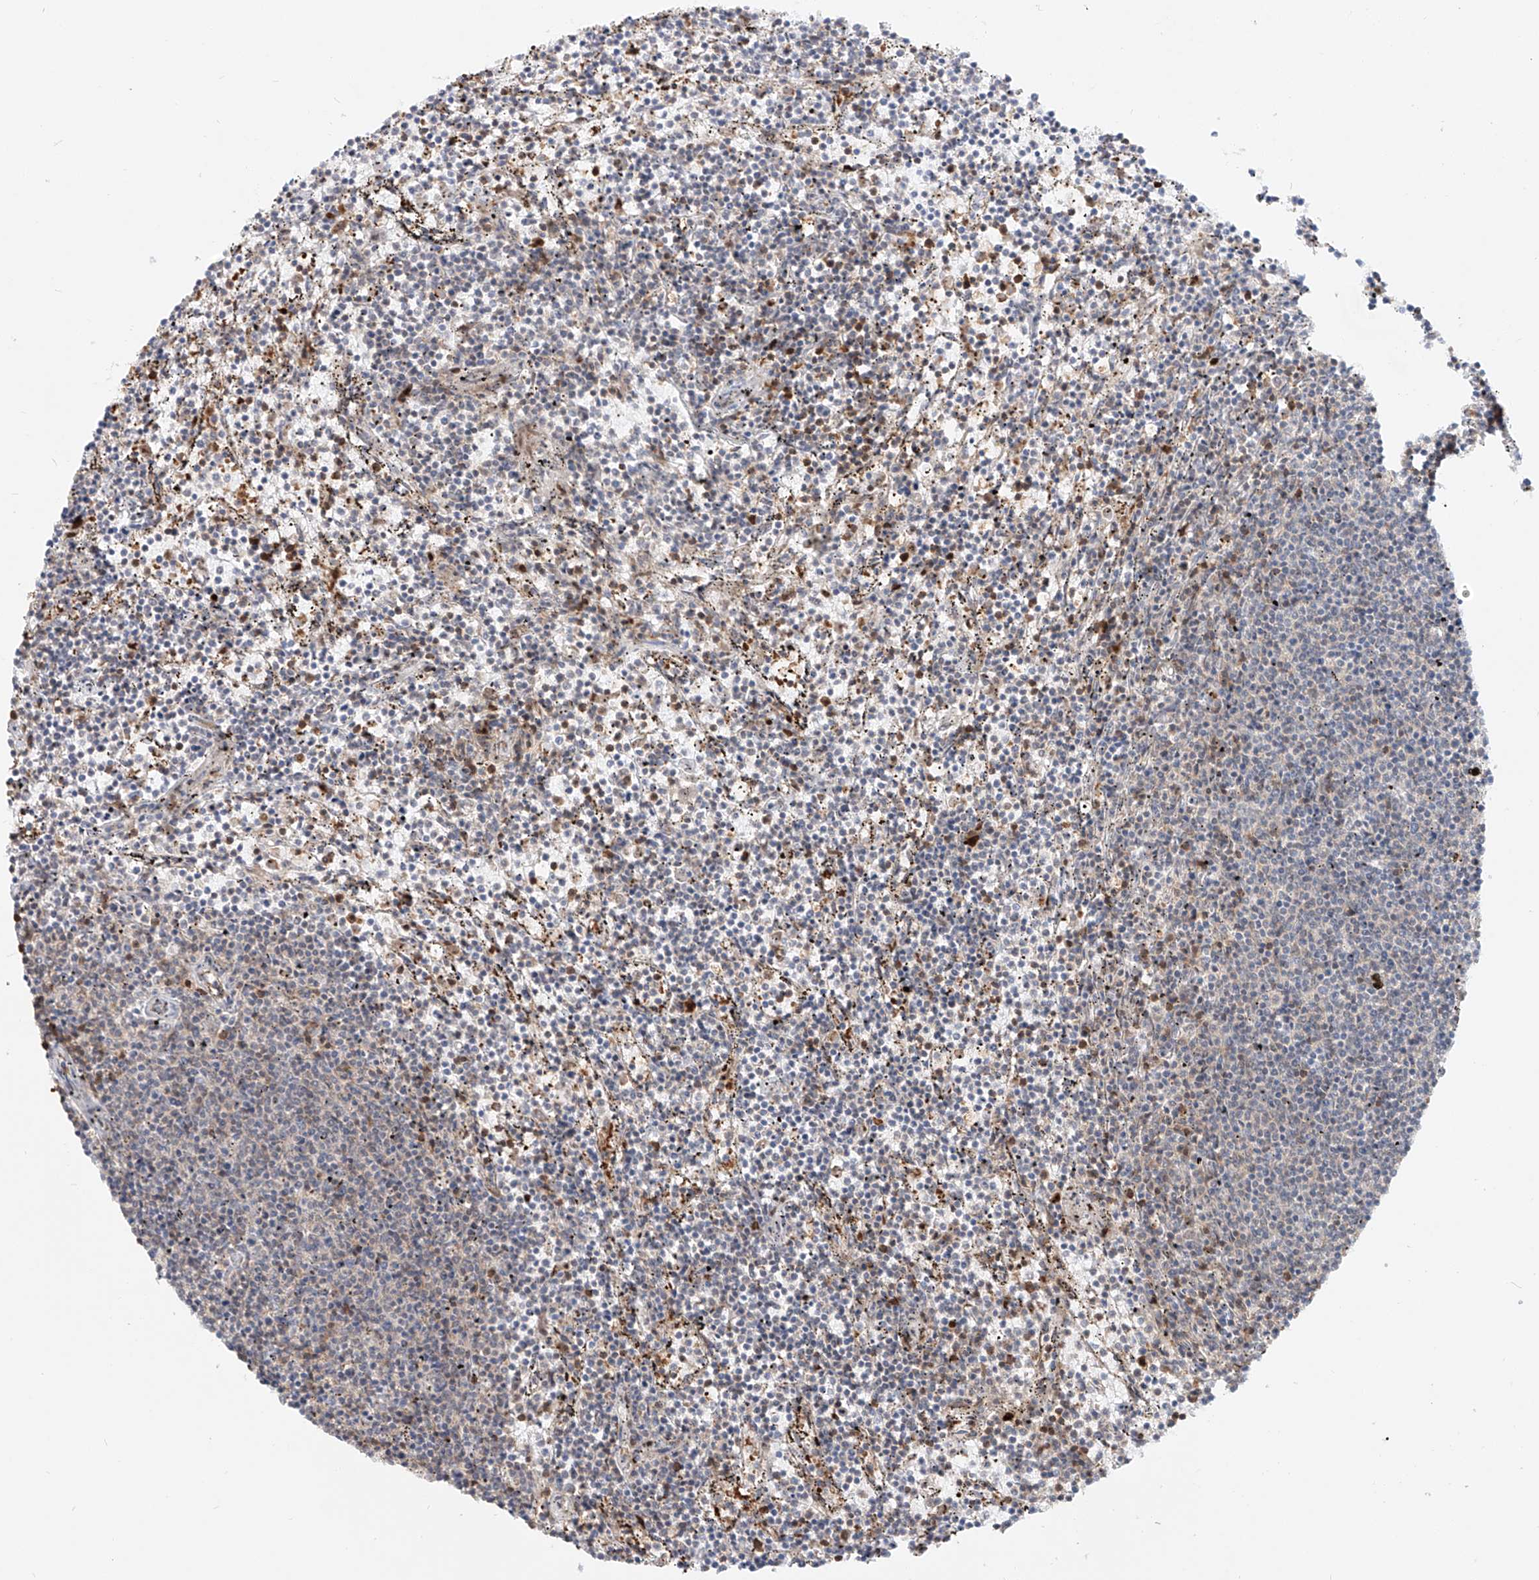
{"staining": {"intensity": "negative", "quantity": "none", "location": "none"}, "tissue": "lymphoma", "cell_type": "Tumor cells", "image_type": "cancer", "snomed": [{"axis": "morphology", "description": "Malignant lymphoma, non-Hodgkin's type, Low grade"}, {"axis": "topography", "description": "Spleen"}], "caption": "Immunohistochemistry photomicrograph of neoplastic tissue: human lymphoma stained with DAB displays no significant protein expression in tumor cells. (Brightfield microscopy of DAB (3,3'-diaminobenzidine) immunohistochemistry at high magnification).", "gene": "DZIP1L", "patient": {"sex": "female", "age": 50}}